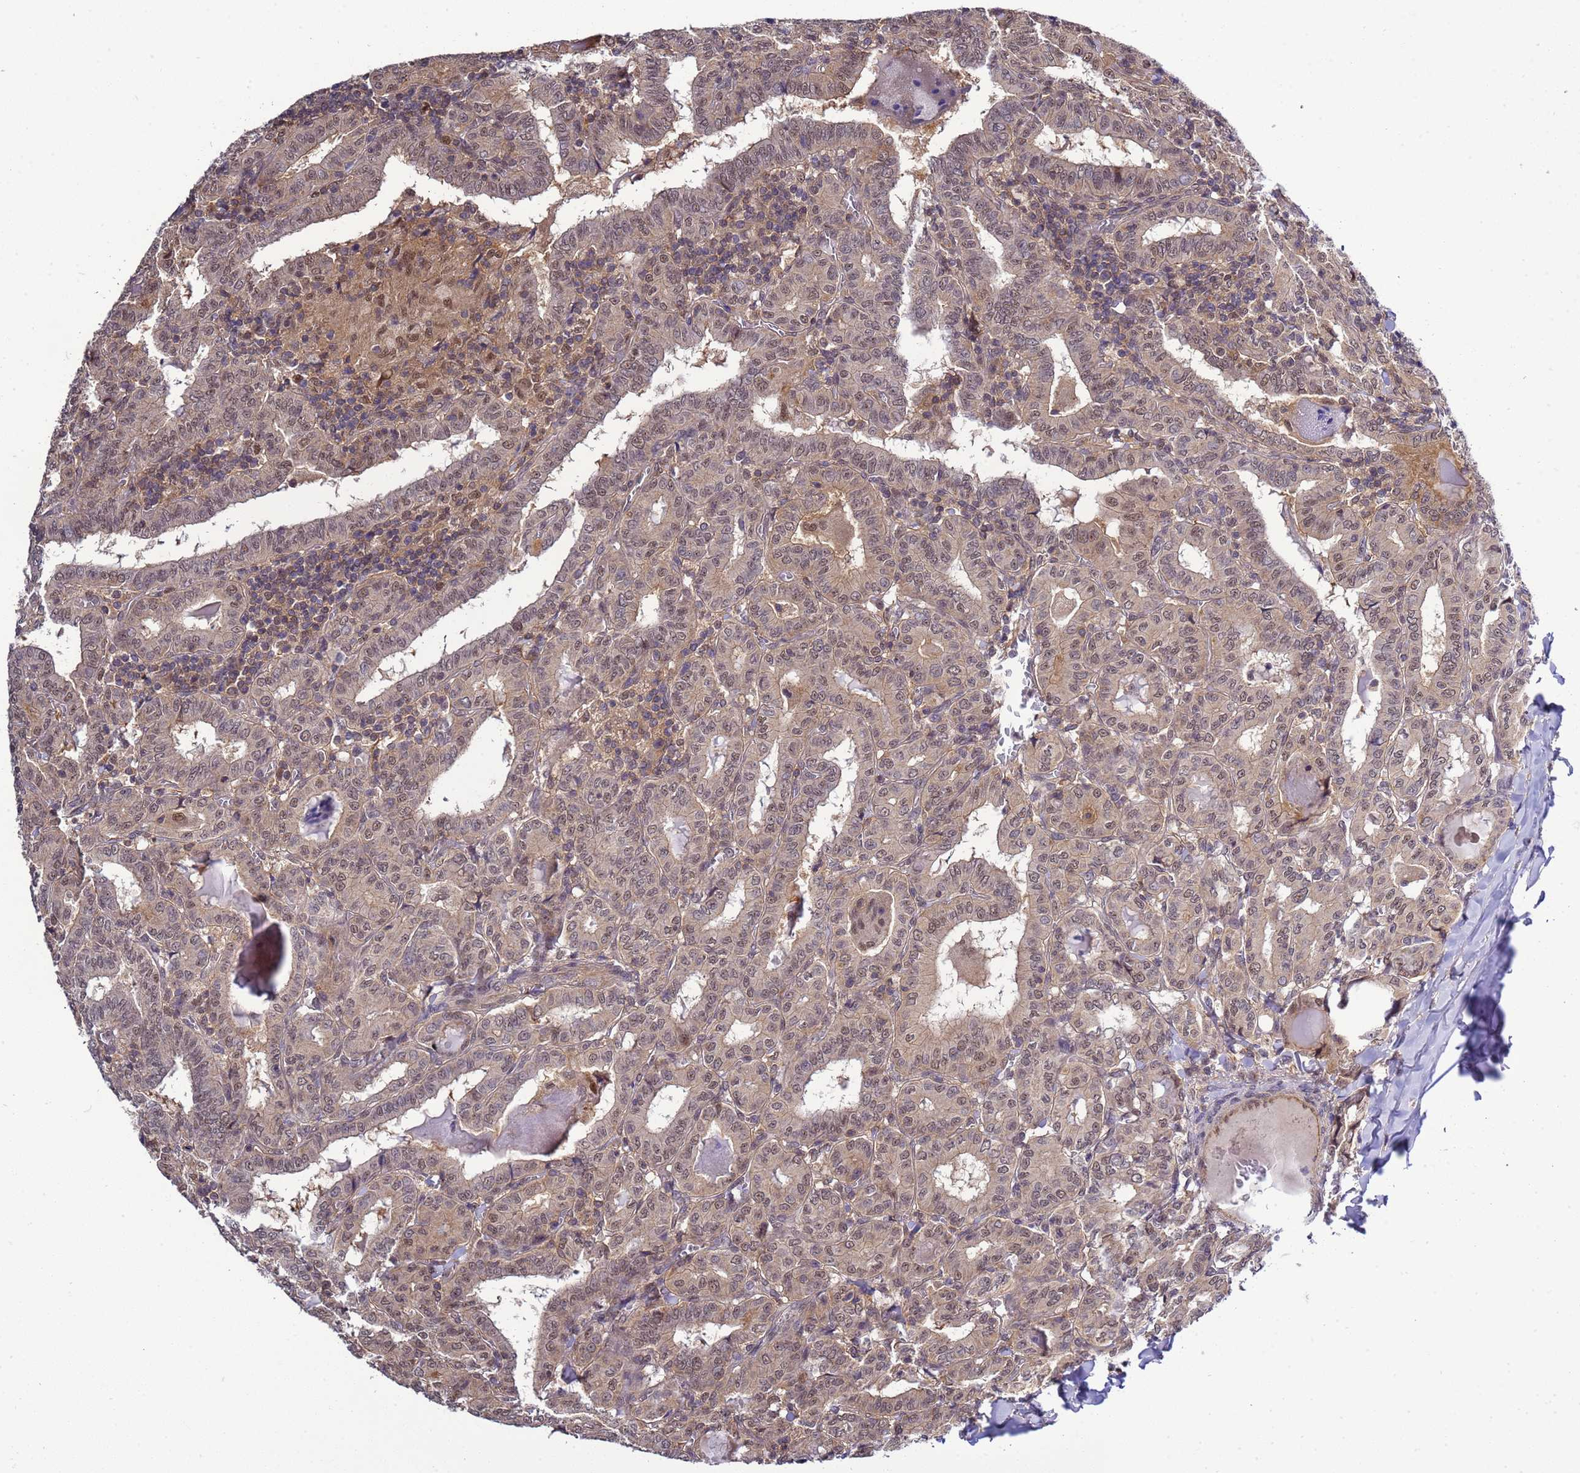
{"staining": {"intensity": "moderate", "quantity": ">75%", "location": "cytoplasmic/membranous,nuclear"}, "tissue": "thyroid cancer", "cell_type": "Tumor cells", "image_type": "cancer", "snomed": [{"axis": "morphology", "description": "Papillary adenocarcinoma, NOS"}, {"axis": "topography", "description": "Thyroid gland"}], "caption": "High-power microscopy captured an immunohistochemistry image of thyroid cancer, revealing moderate cytoplasmic/membranous and nuclear positivity in approximately >75% of tumor cells.", "gene": "GEN1", "patient": {"sex": "female", "age": 72}}